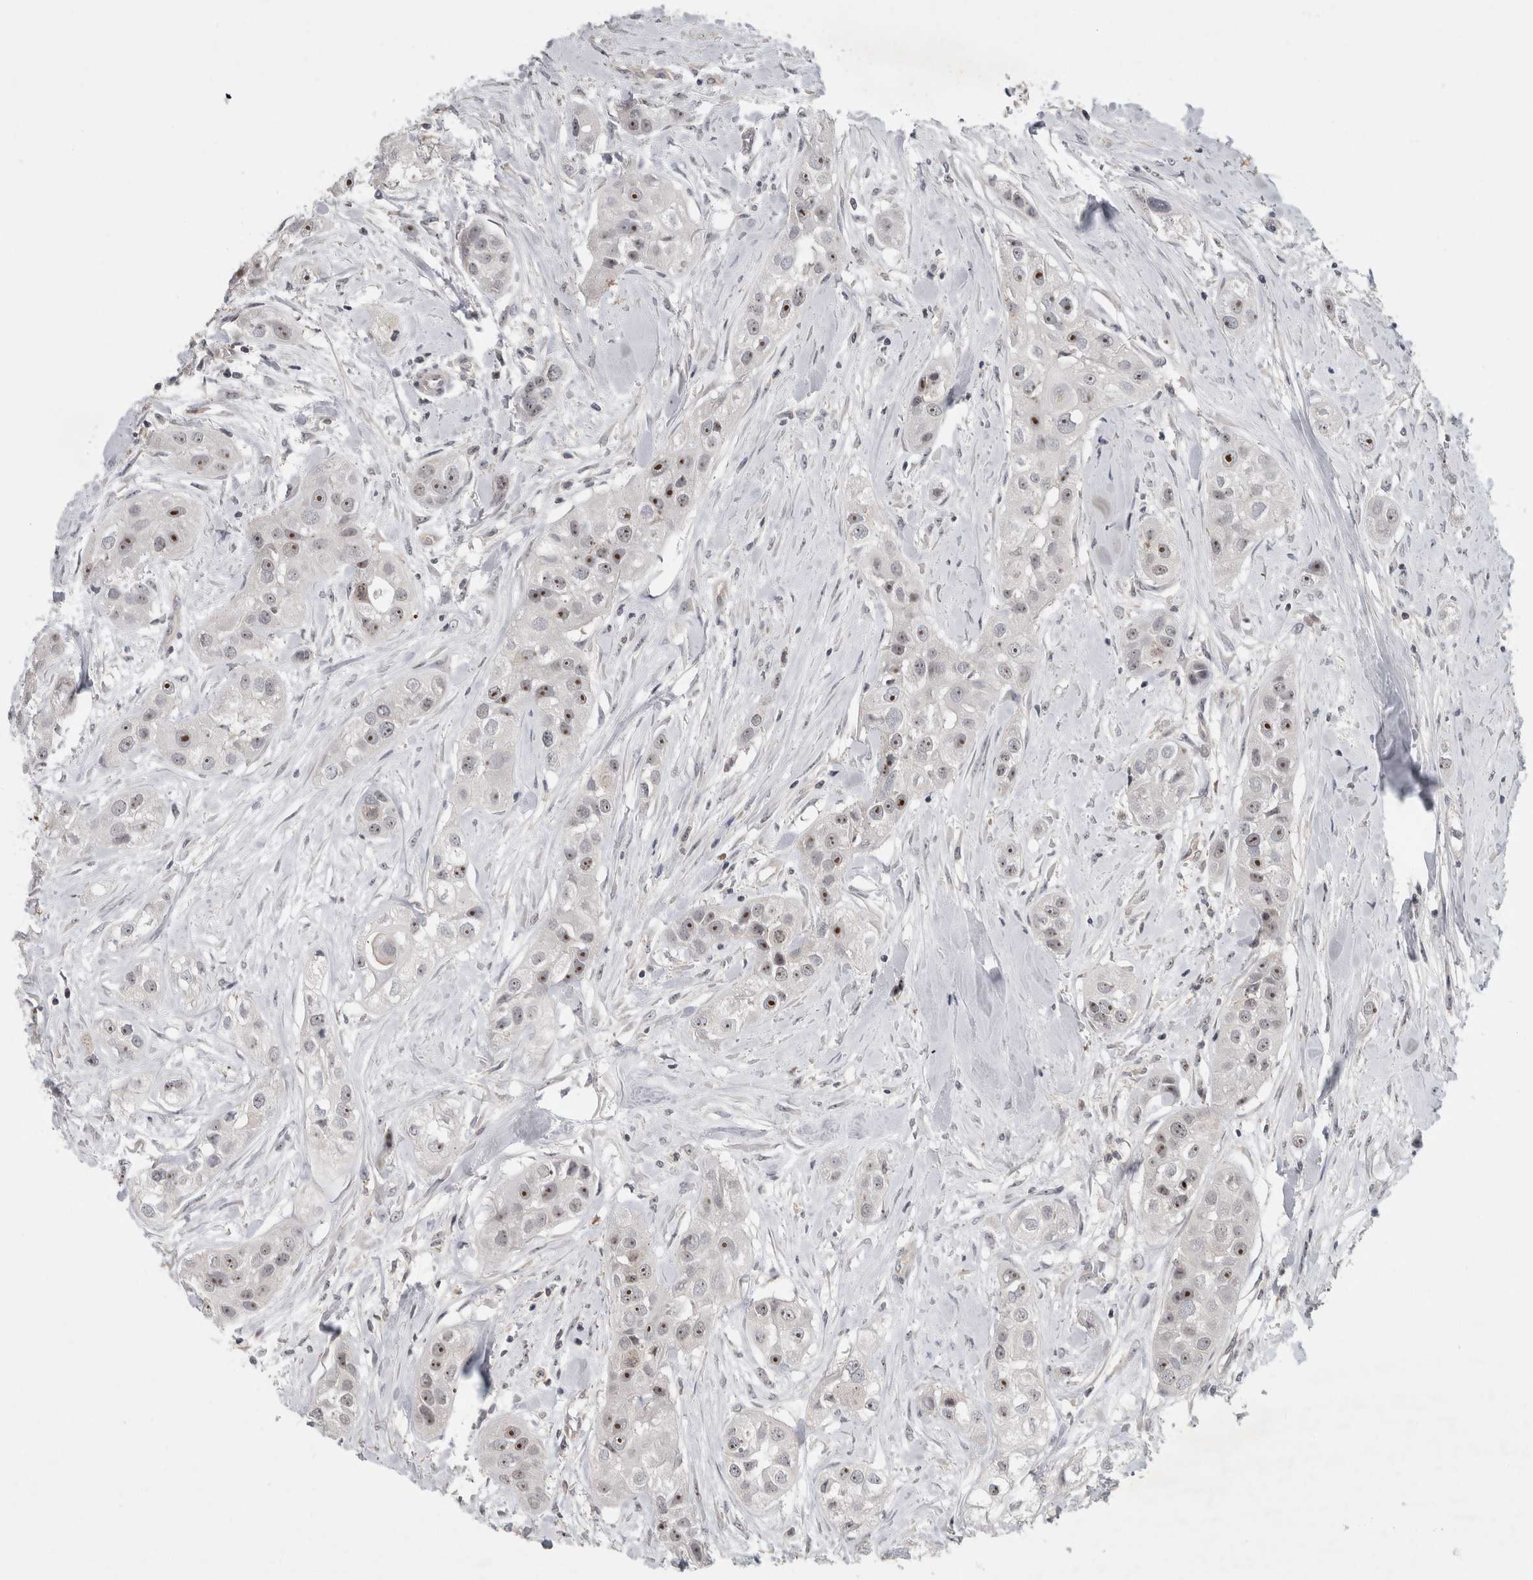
{"staining": {"intensity": "strong", "quantity": ">75%", "location": "nuclear"}, "tissue": "head and neck cancer", "cell_type": "Tumor cells", "image_type": "cancer", "snomed": [{"axis": "morphology", "description": "Normal tissue, NOS"}, {"axis": "morphology", "description": "Squamous cell carcinoma, NOS"}, {"axis": "topography", "description": "Skeletal muscle"}, {"axis": "topography", "description": "Head-Neck"}], "caption": "Immunohistochemical staining of human squamous cell carcinoma (head and neck) shows high levels of strong nuclear protein staining in approximately >75% of tumor cells.", "gene": "RBM28", "patient": {"sex": "male", "age": 51}}